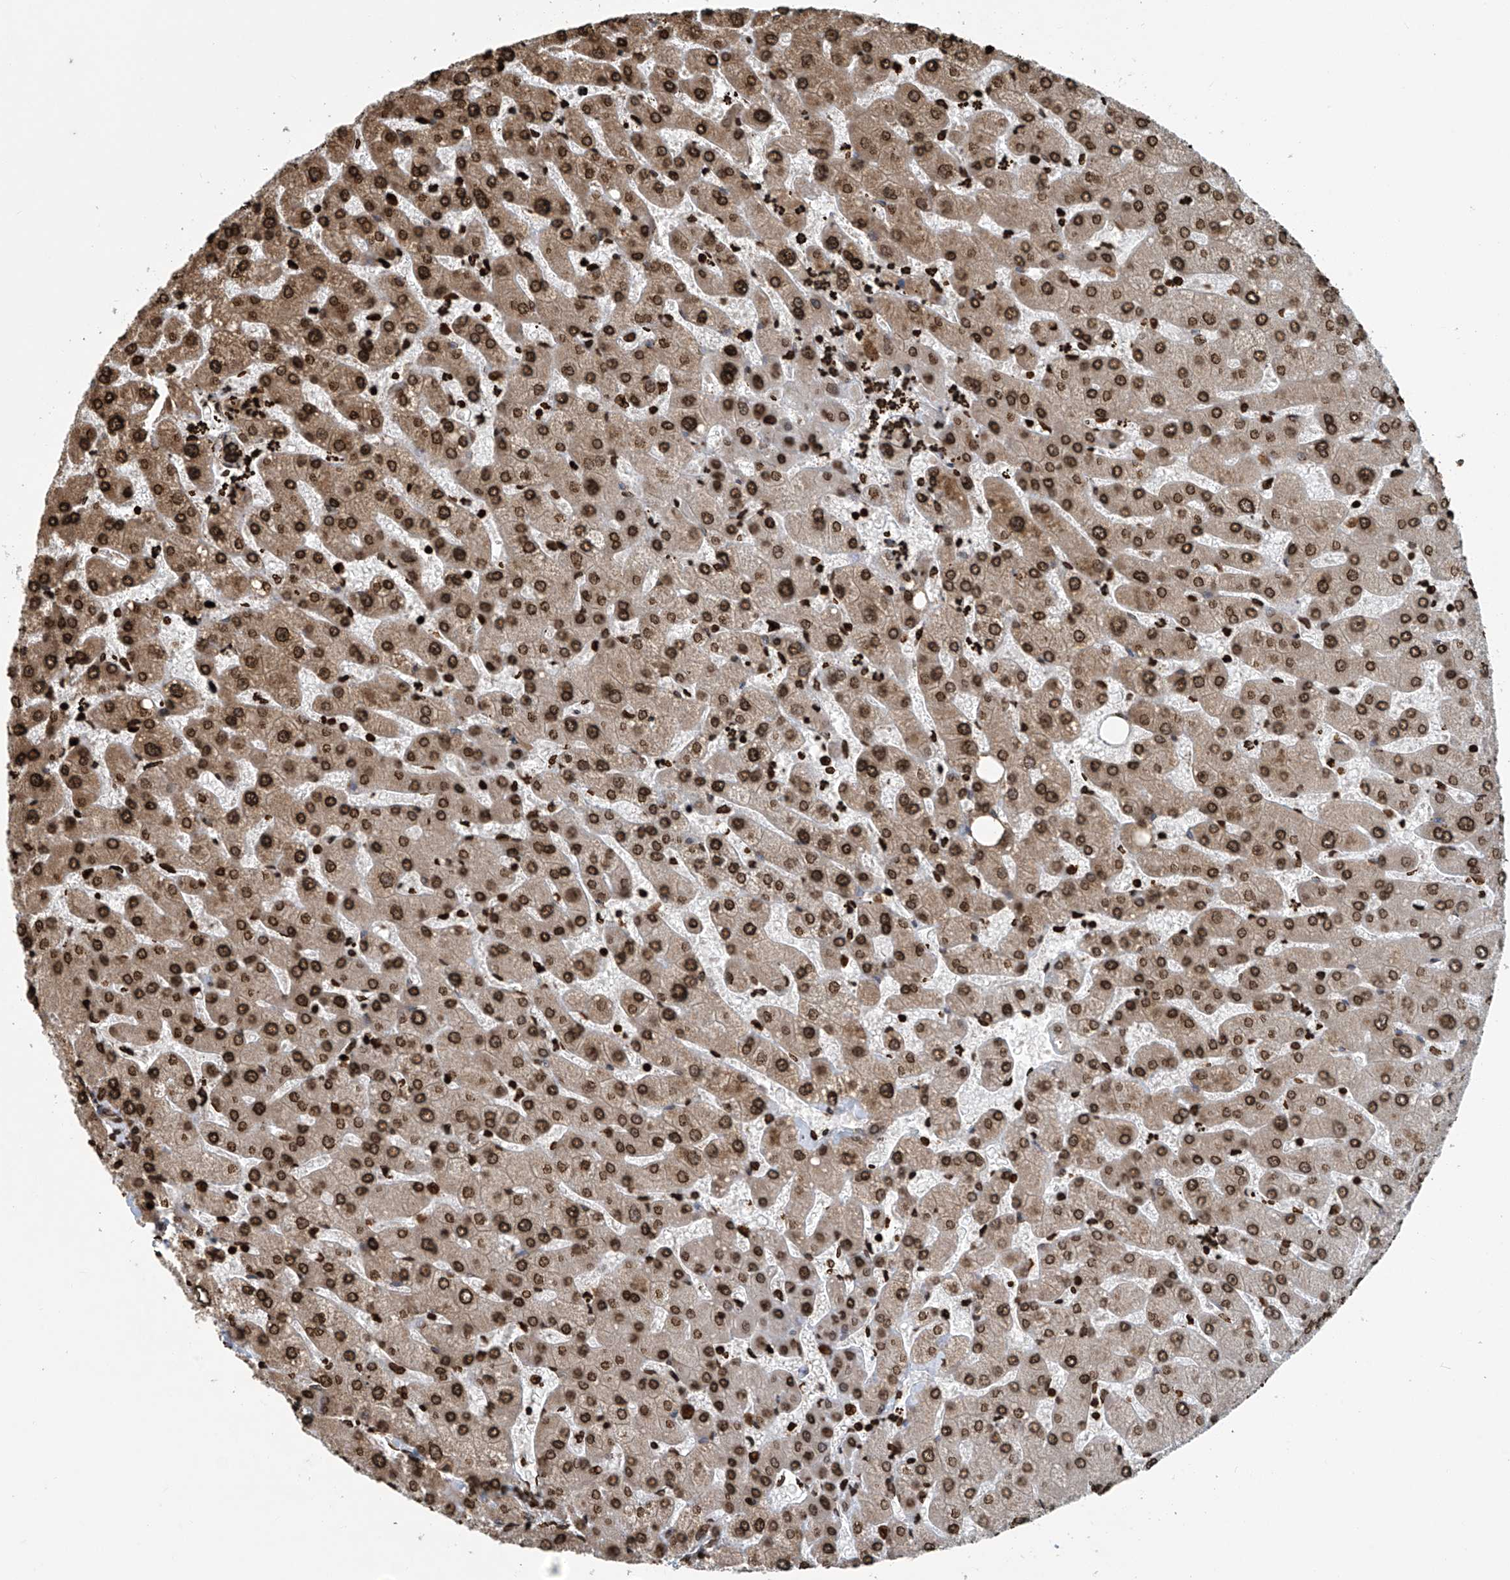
{"staining": {"intensity": "strong", "quantity": ">75%", "location": "nuclear"}, "tissue": "liver", "cell_type": "Cholangiocytes", "image_type": "normal", "snomed": [{"axis": "morphology", "description": "Normal tissue, NOS"}, {"axis": "topography", "description": "Liver"}], "caption": "About >75% of cholangiocytes in normal human liver display strong nuclear protein staining as visualized by brown immunohistochemical staining.", "gene": "DPPA2", "patient": {"sex": "male", "age": 55}}